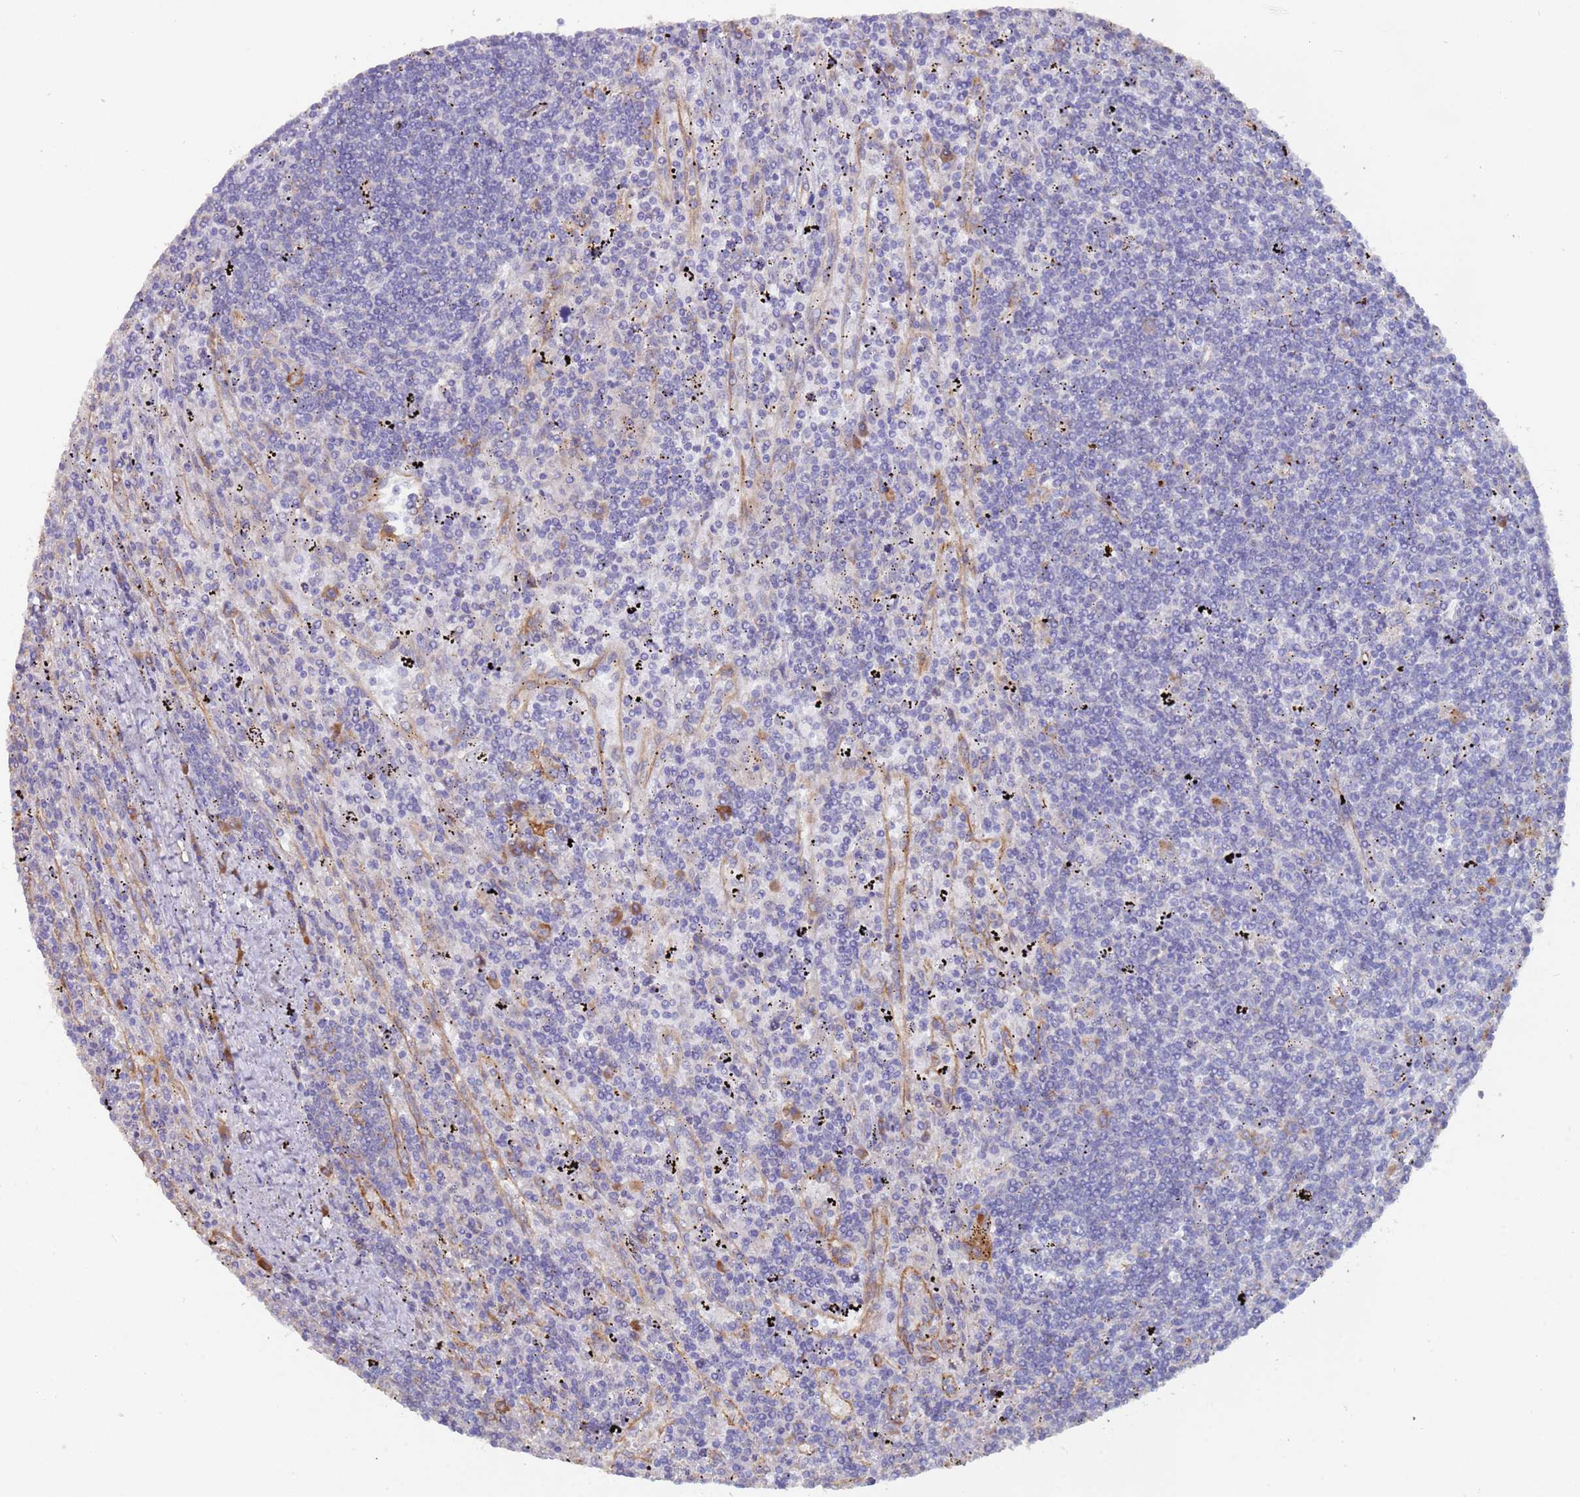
{"staining": {"intensity": "negative", "quantity": "none", "location": "none"}, "tissue": "lymphoma", "cell_type": "Tumor cells", "image_type": "cancer", "snomed": [{"axis": "morphology", "description": "Malignant lymphoma, non-Hodgkin's type, Low grade"}, {"axis": "topography", "description": "Spleen"}], "caption": "DAB (3,3'-diaminobenzidine) immunohistochemical staining of low-grade malignant lymphoma, non-Hodgkin's type shows no significant positivity in tumor cells.", "gene": "ZNF844", "patient": {"sex": "male", "age": 76}}